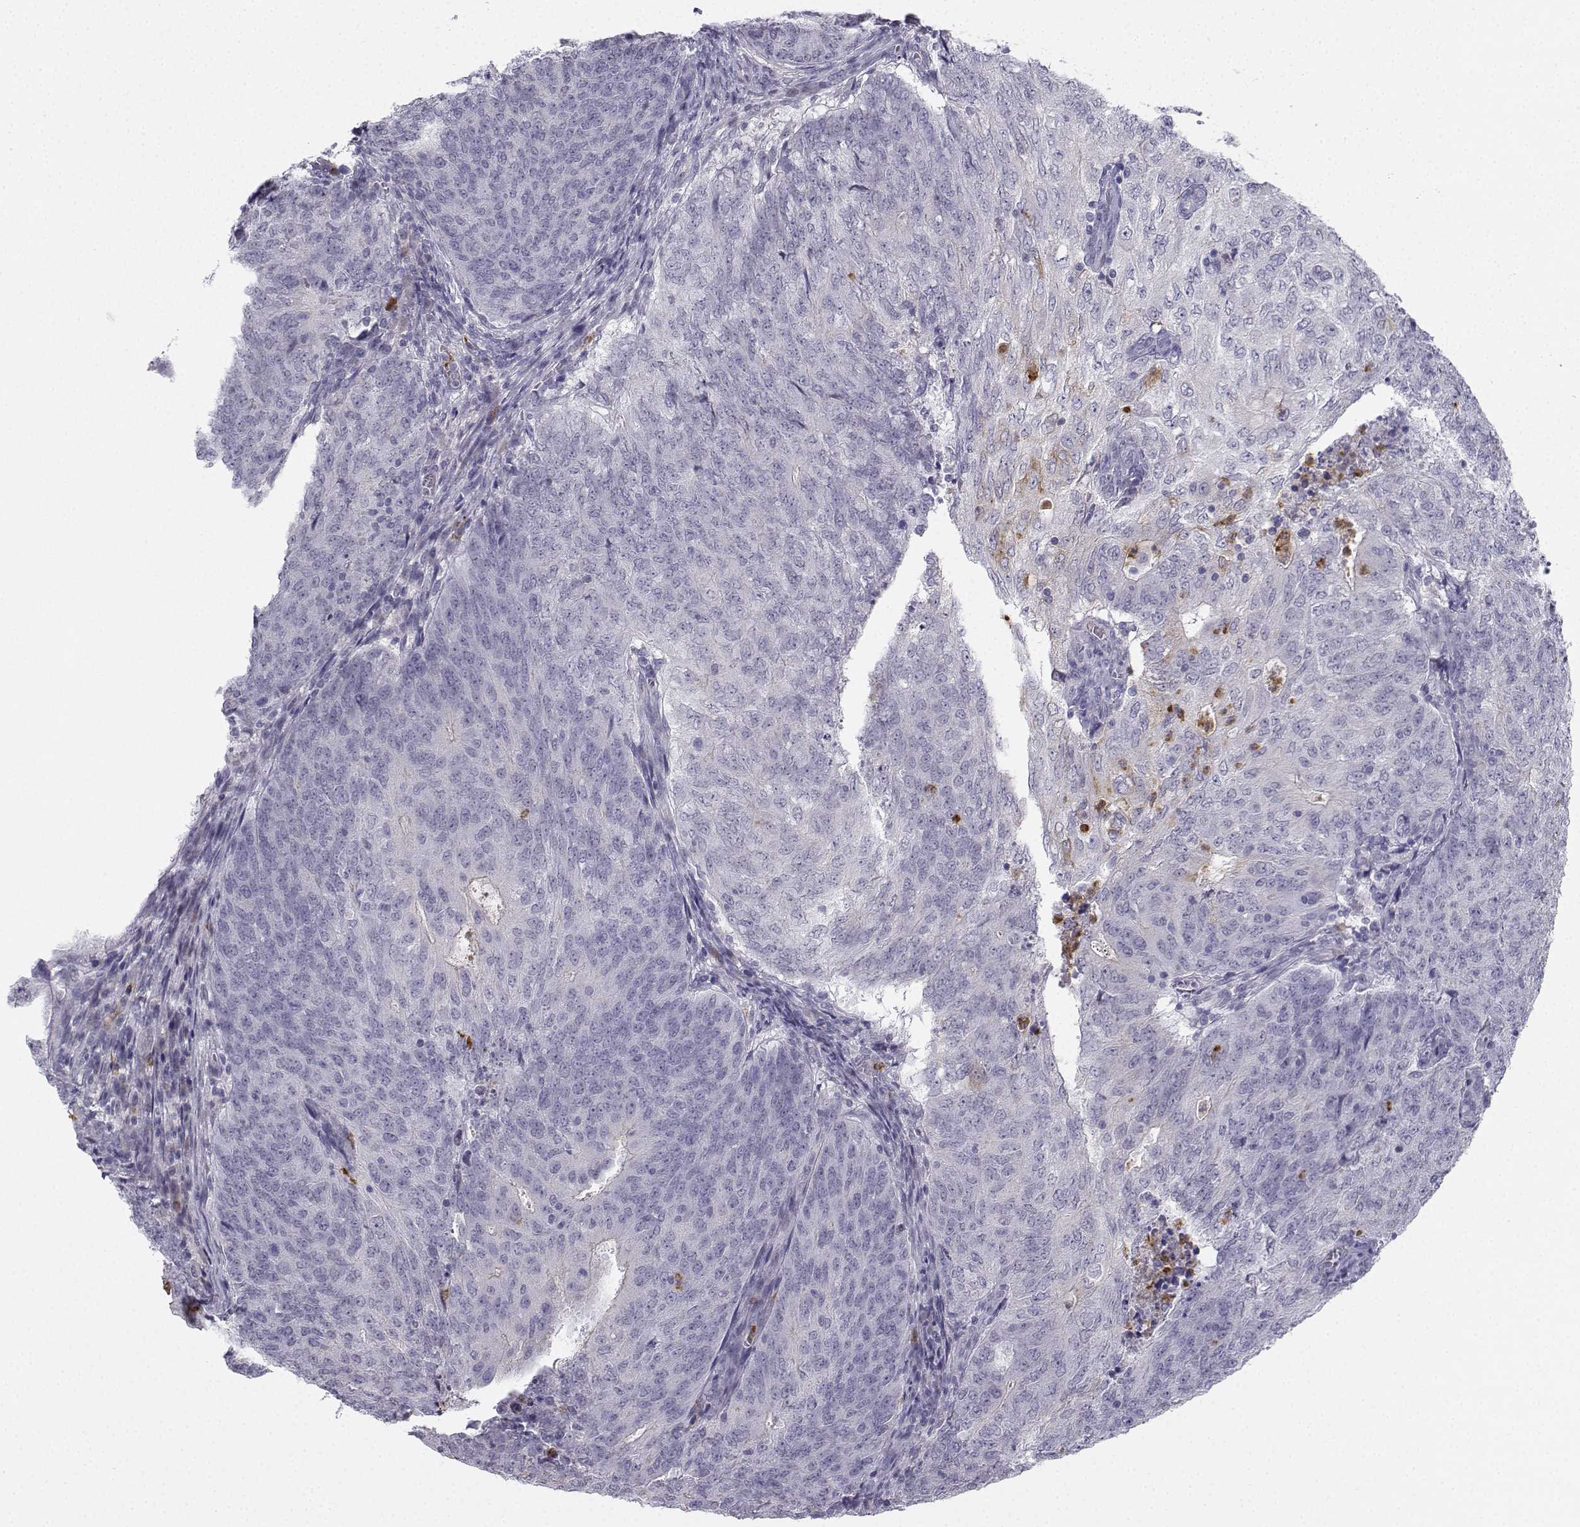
{"staining": {"intensity": "negative", "quantity": "none", "location": "none"}, "tissue": "endometrial cancer", "cell_type": "Tumor cells", "image_type": "cancer", "snomed": [{"axis": "morphology", "description": "Adenocarcinoma, NOS"}, {"axis": "topography", "description": "Endometrium"}], "caption": "Immunohistochemistry (IHC) histopathology image of neoplastic tissue: adenocarcinoma (endometrial) stained with DAB displays no significant protein staining in tumor cells.", "gene": "CALY", "patient": {"sex": "female", "age": 82}}